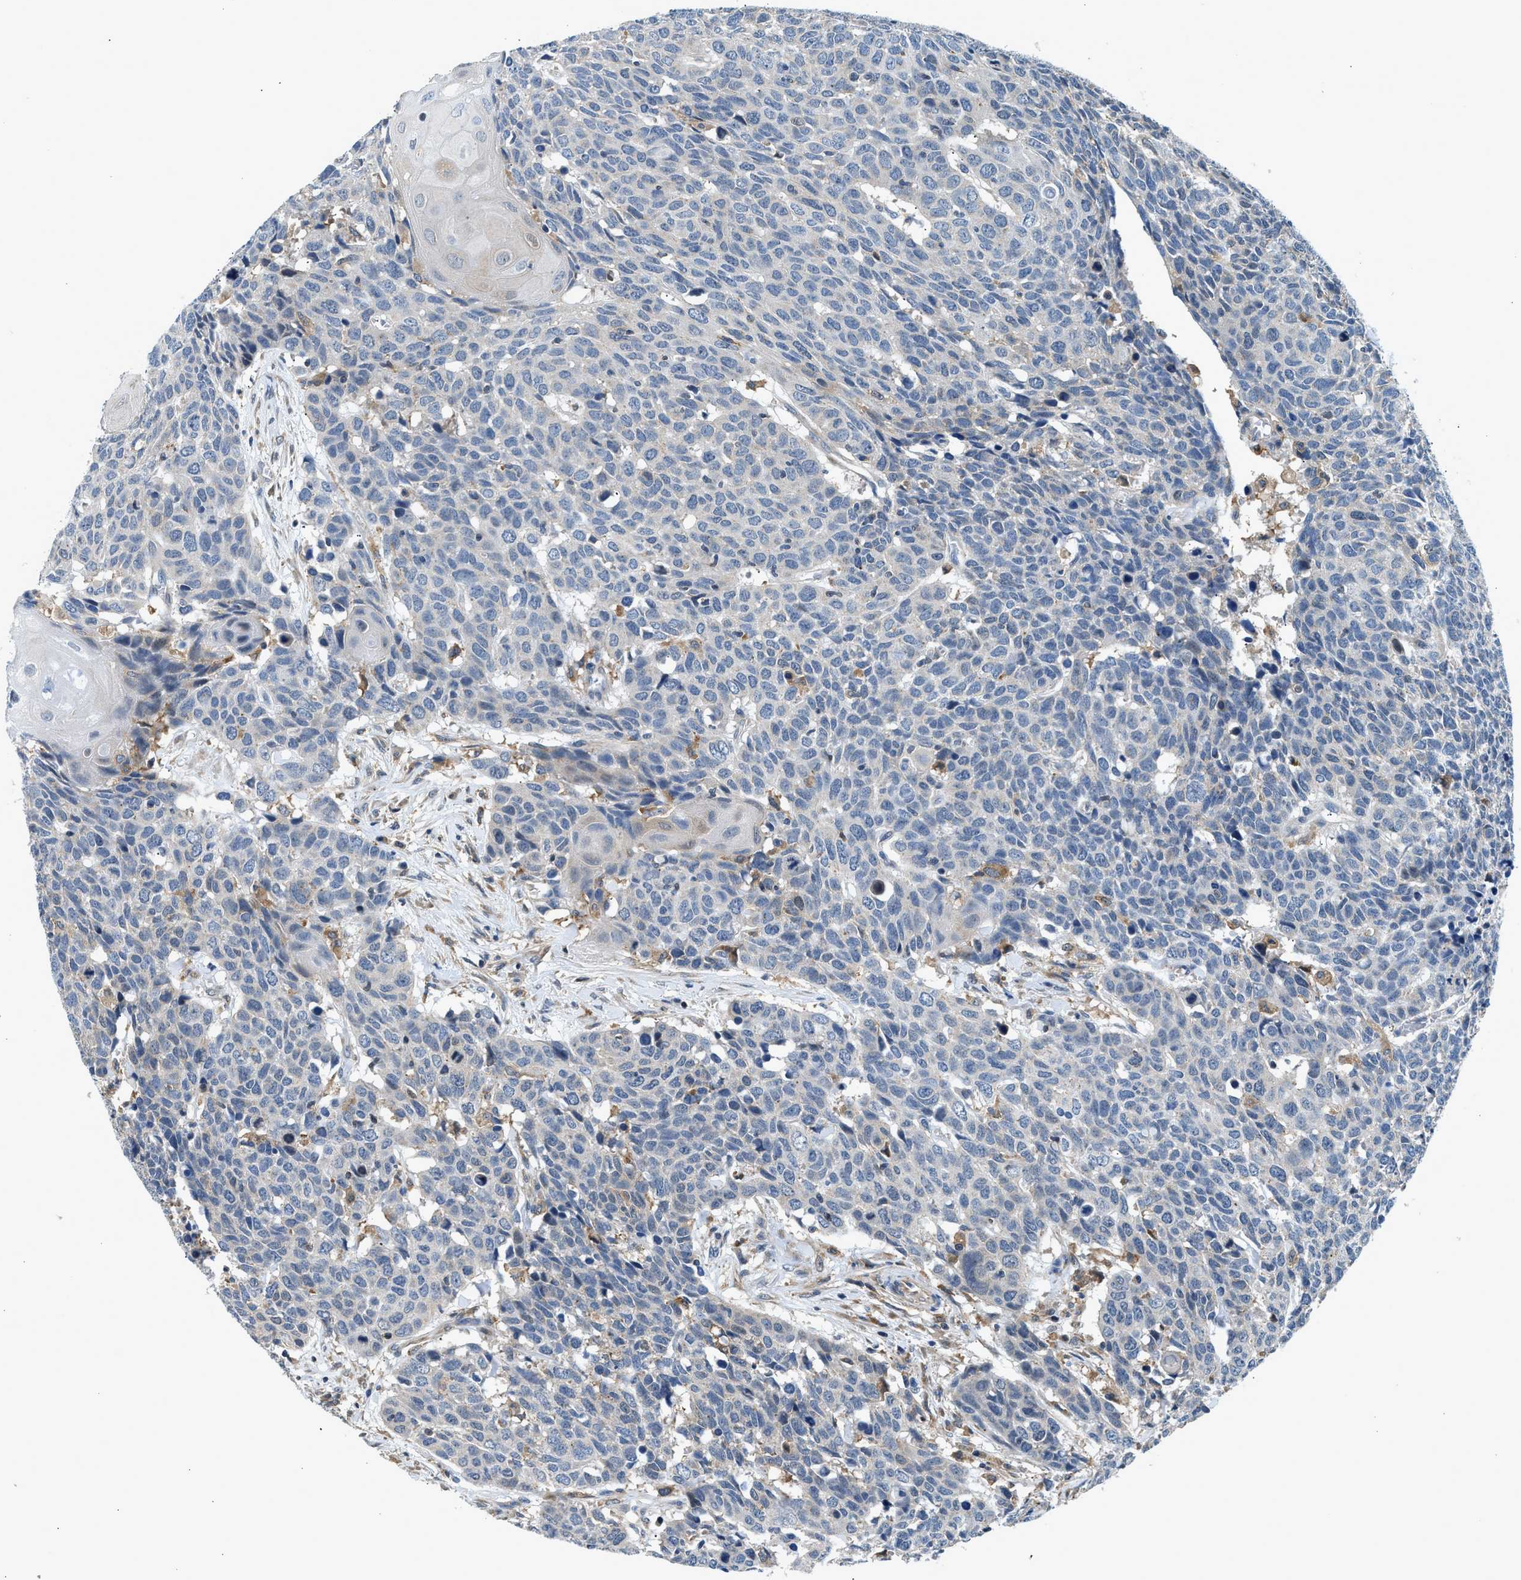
{"staining": {"intensity": "negative", "quantity": "none", "location": "none"}, "tissue": "head and neck cancer", "cell_type": "Tumor cells", "image_type": "cancer", "snomed": [{"axis": "morphology", "description": "Squamous cell carcinoma, NOS"}, {"axis": "topography", "description": "Head-Neck"}], "caption": "High magnification brightfield microscopy of squamous cell carcinoma (head and neck) stained with DAB (3,3'-diaminobenzidine) (brown) and counterstained with hematoxylin (blue): tumor cells show no significant positivity.", "gene": "LPIN2", "patient": {"sex": "male", "age": 66}}